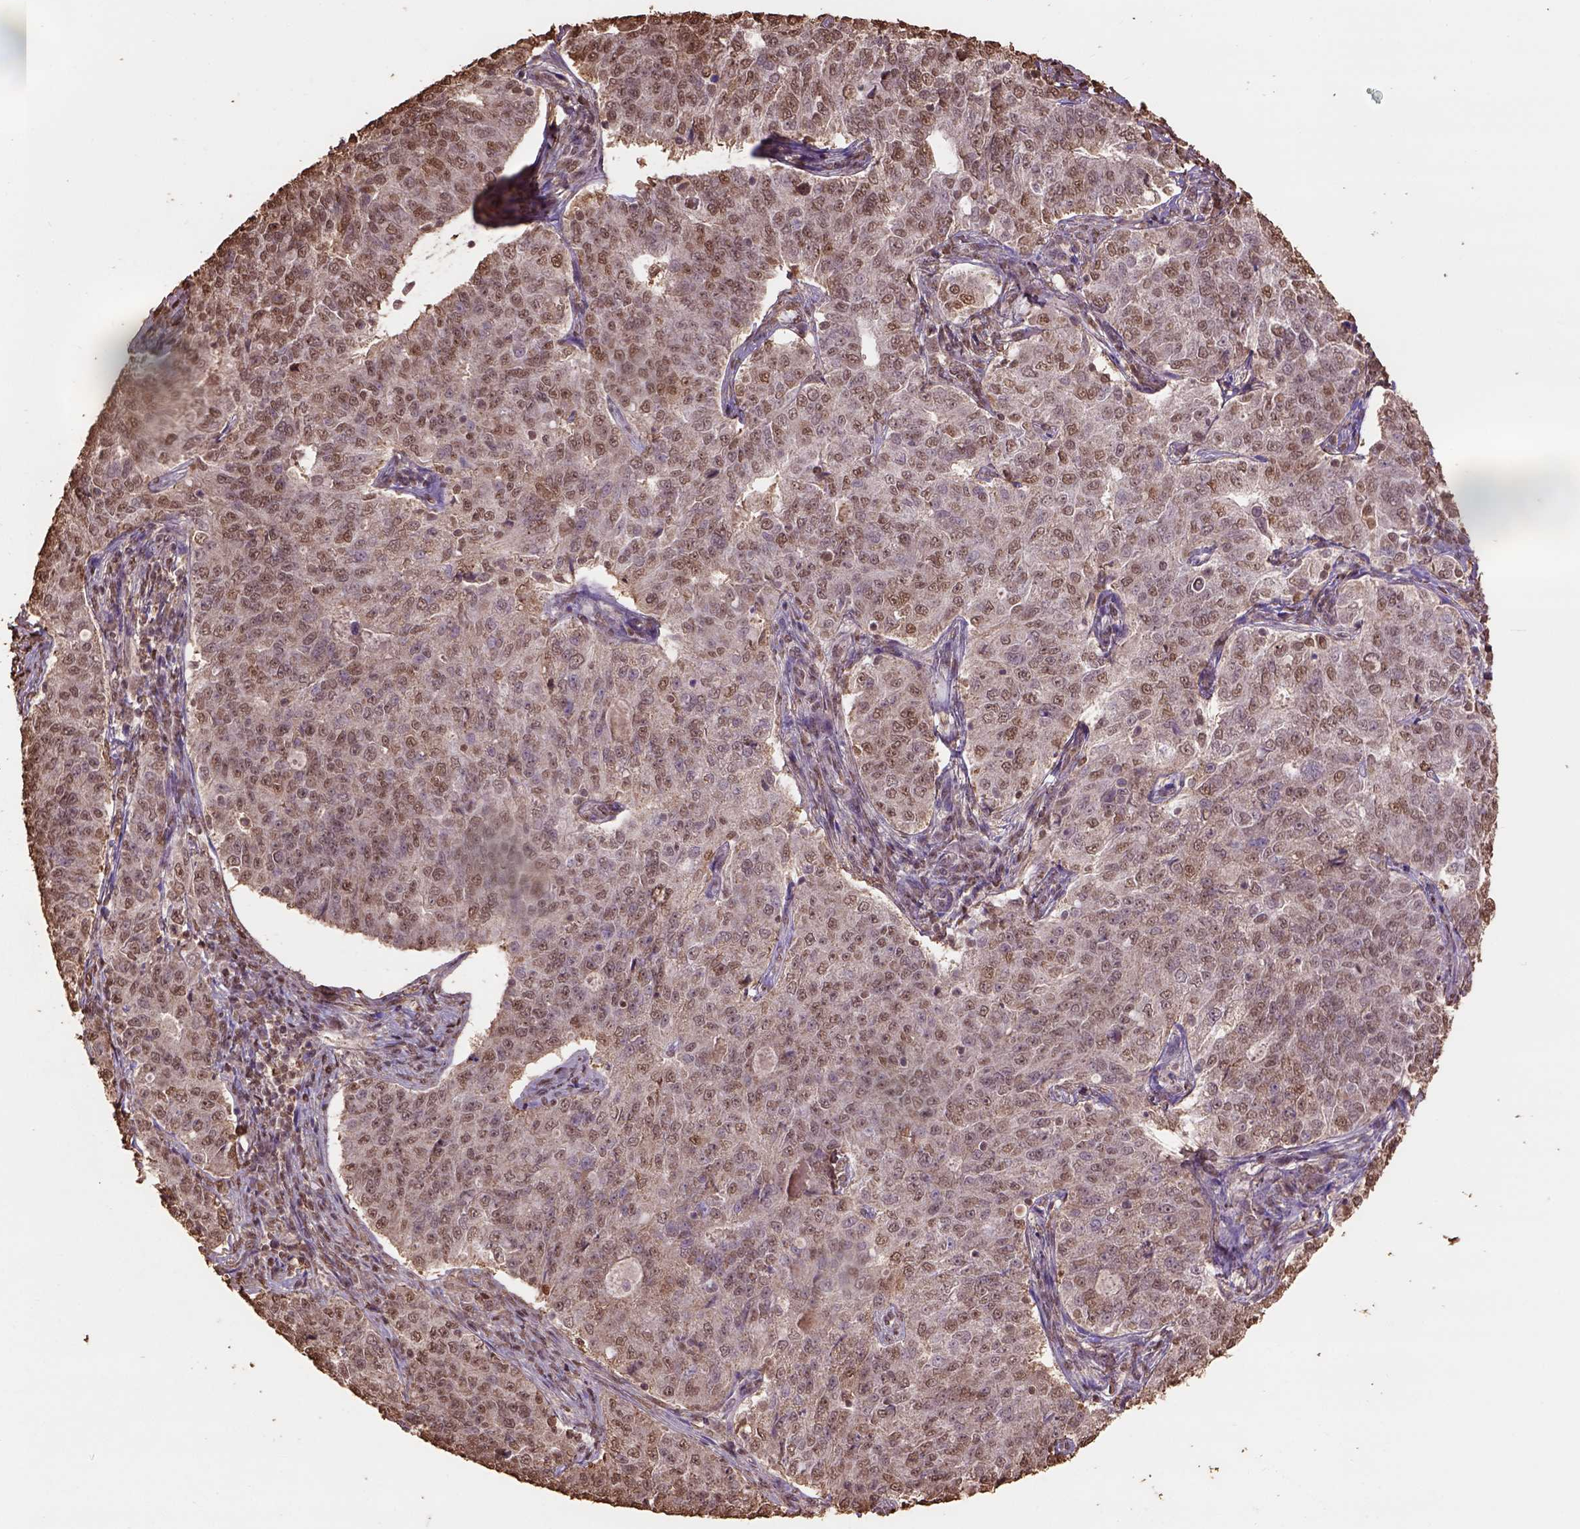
{"staining": {"intensity": "moderate", "quantity": ">75%", "location": "nuclear"}, "tissue": "endometrial cancer", "cell_type": "Tumor cells", "image_type": "cancer", "snomed": [{"axis": "morphology", "description": "Adenocarcinoma, NOS"}, {"axis": "topography", "description": "Endometrium"}], "caption": "Immunohistochemistry (IHC) (DAB) staining of human endometrial cancer (adenocarcinoma) exhibits moderate nuclear protein staining in about >75% of tumor cells.", "gene": "CSTF2T", "patient": {"sex": "female", "age": 43}}